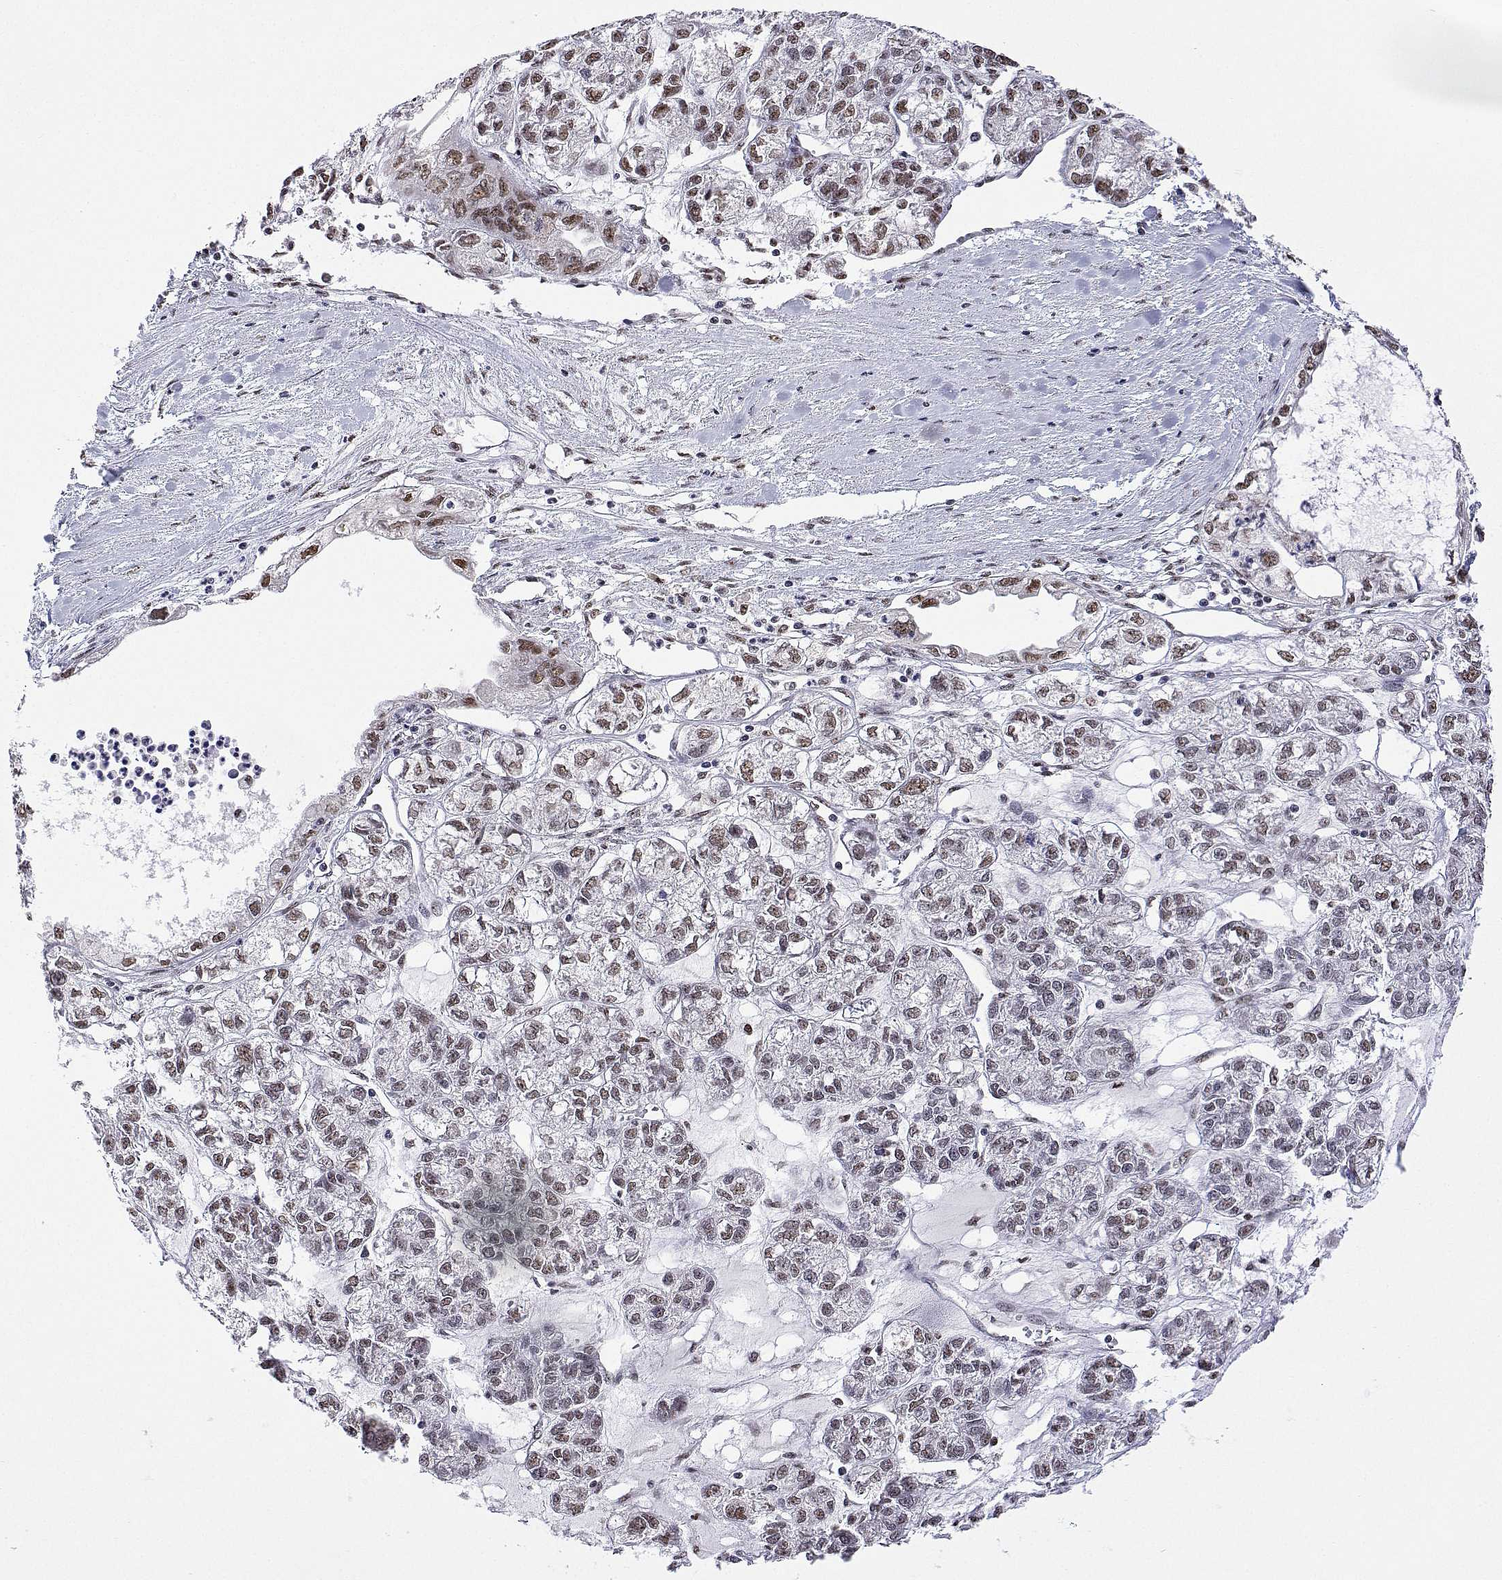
{"staining": {"intensity": "moderate", "quantity": "<25%", "location": "nuclear"}, "tissue": "ovarian cancer", "cell_type": "Tumor cells", "image_type": "cancer", "snomed": [{"axis": "morphology", "description": "Carcinoma, endometroid"}, {"axis": "topography", "description": "Ovary"}], "caption": "Endometroid carcinoma (ovarian) tissue exhibits moderate nuclear expression in approximately <25% of tumor cells, visualized by immunohistochemistry.", "gene": "ADAR", "patient": {"sex": "female", "age": 64}}